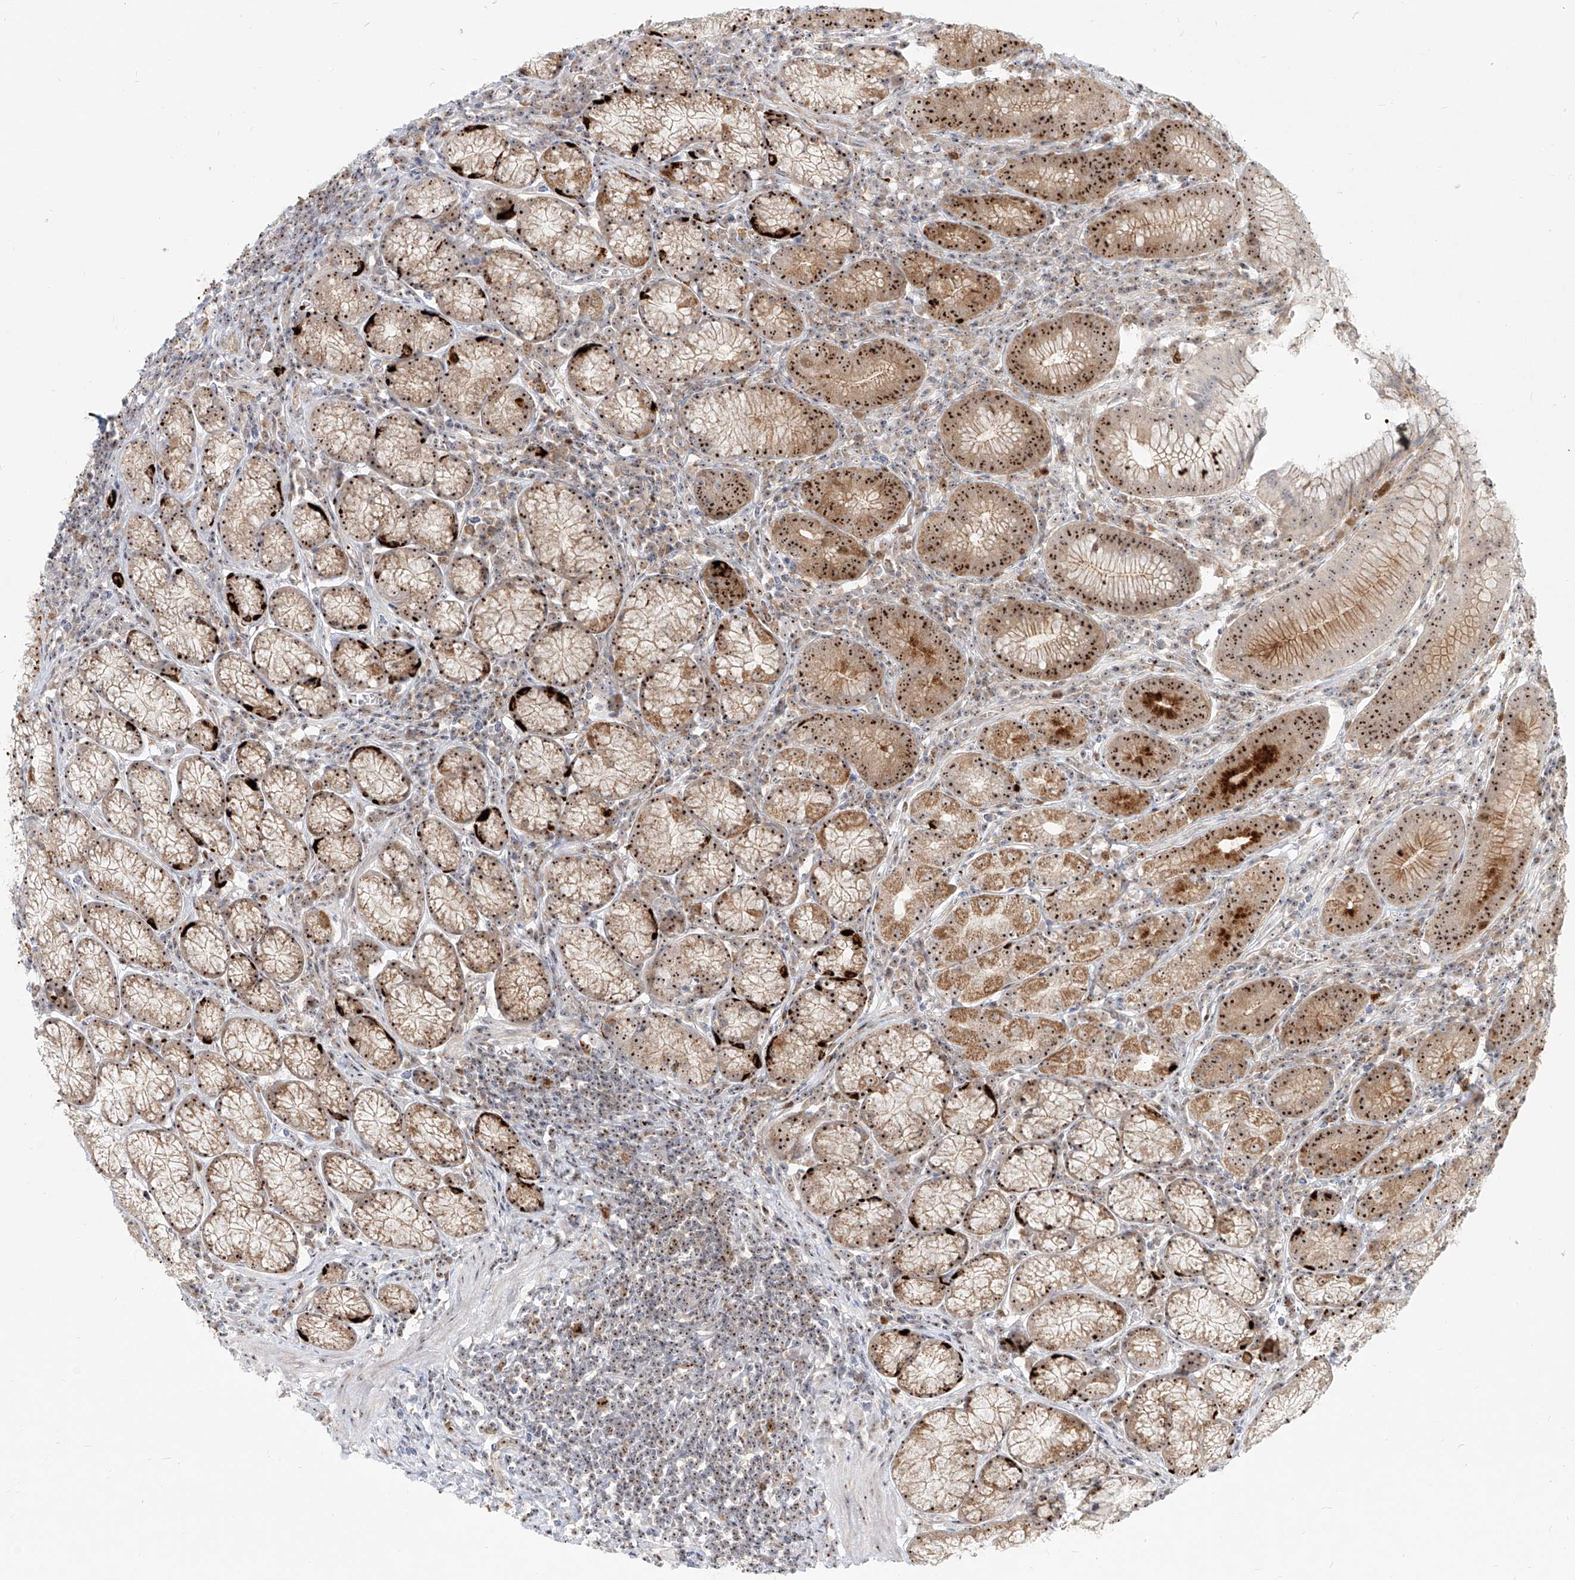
{"staining": {"intensity": "strong", "quantity": ">75%", "location": "cytoplasmic/membranous,nuclear"}, "tissue": "stomach", "cell_type": "Glandular cells", "image_type": "normal", "snomed": [{"axis": "morphology", "description": "Normal tissue, NOS"}, {"axis": "topography", "description": "Stomach"}], "caption": "Immunohistochemistry of unremarkable stomach exhibits high levels of strong cytoplasmic/membranous,nuclear staining in approximately >75% of glandular cells.", "gene": "BYSL", "patient": {"sex": "male", "age": 55}}